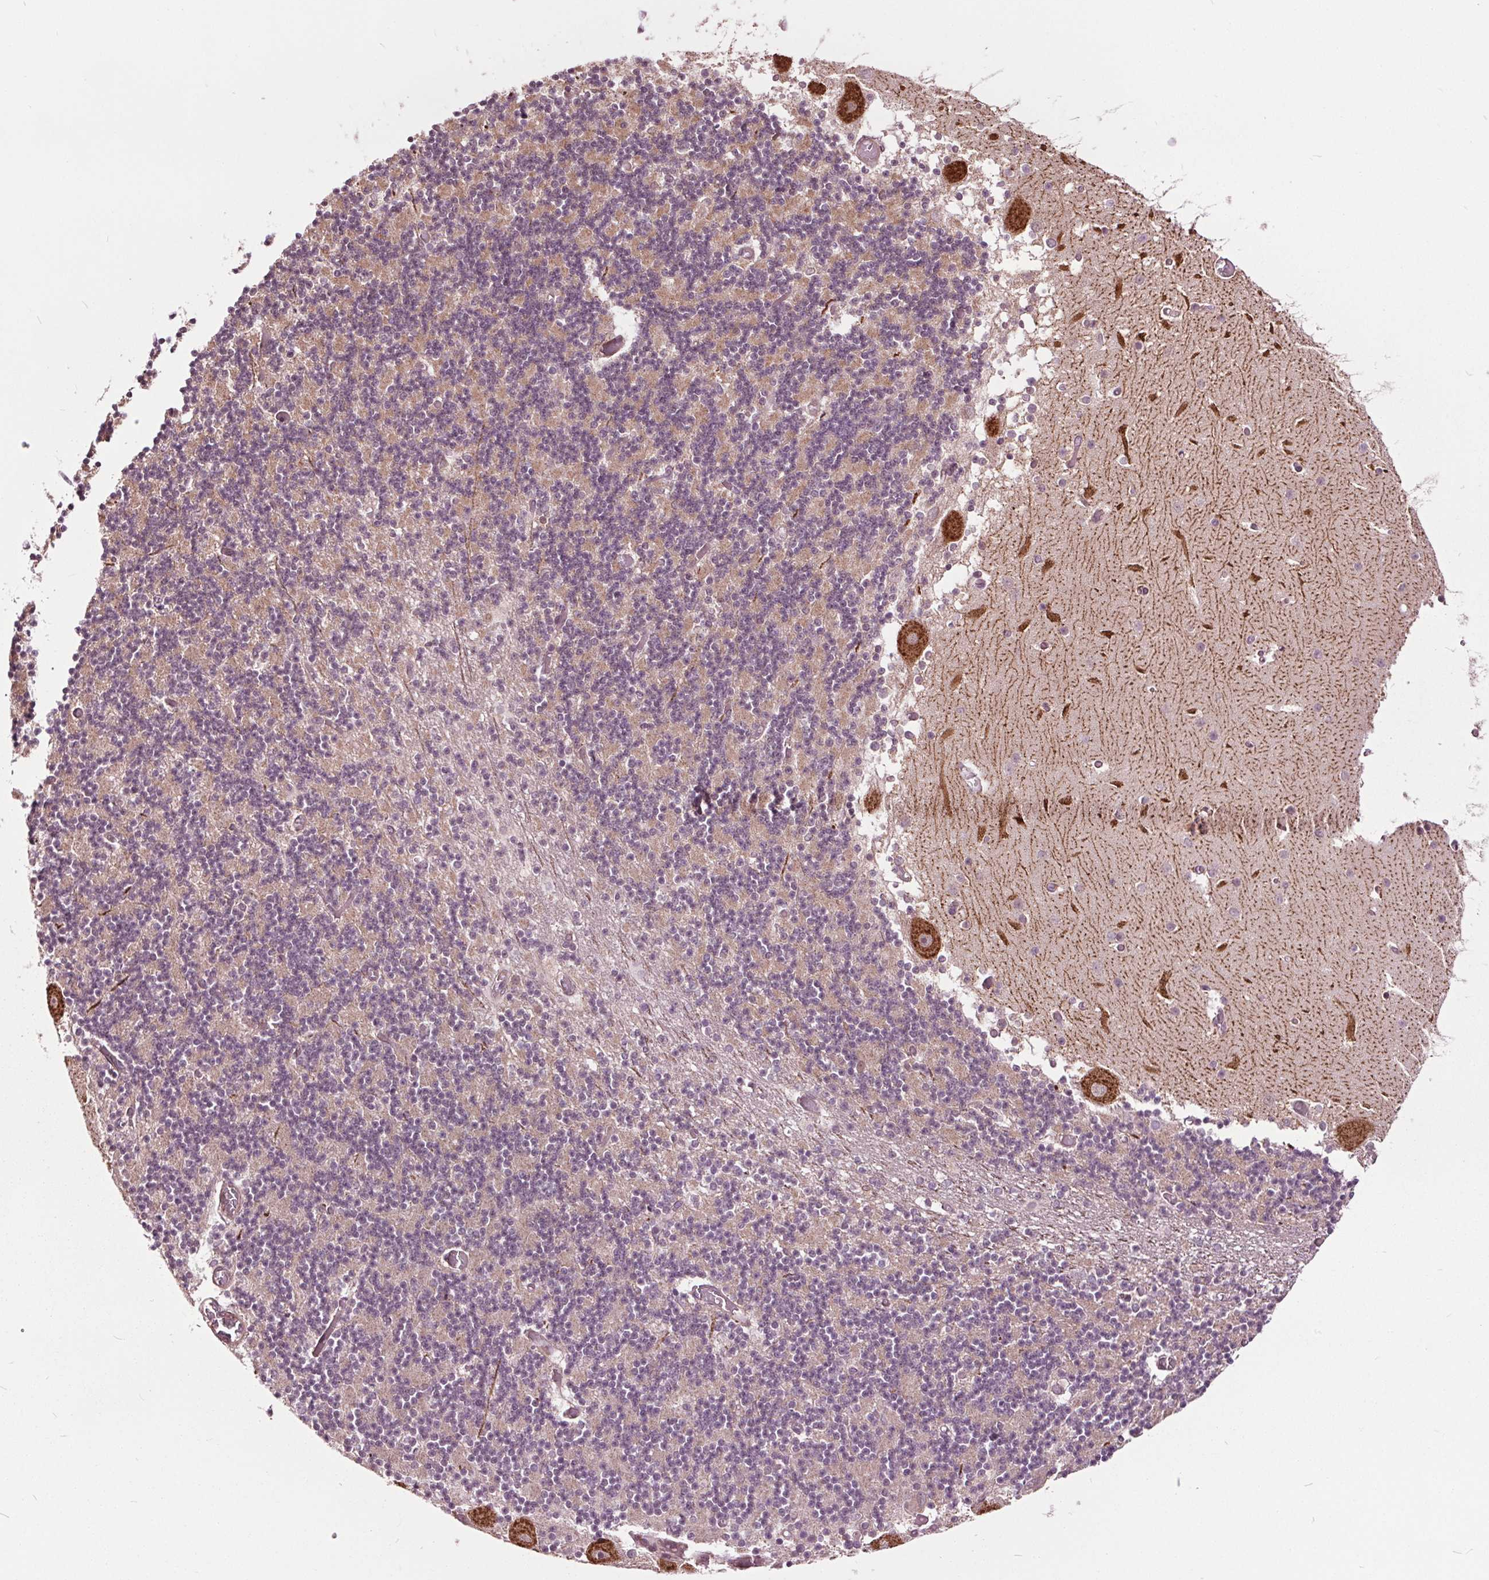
{"staining": {"intensity": "negative", "quantity": "none", "location": "none"}, "tissue": "cerebellum", "cell_type": "Cells in granular layer", "image_type": "normal", "snomed": [{"axis": "morphology", "description": "Normal tissue, NOS"}, {"axis": "topography", "description": "Cerebellum"}], "caption": "Cerebellum was stained to show a protein in brown. There is no significant staining in cells in granular layer. (Brightfield microscopy of DAB (3,3'-diaminobenzidine) immunohistochemistry at high magnification).", "gene": "HAUS5", "patient": {"sex": "female", "age": 28}}